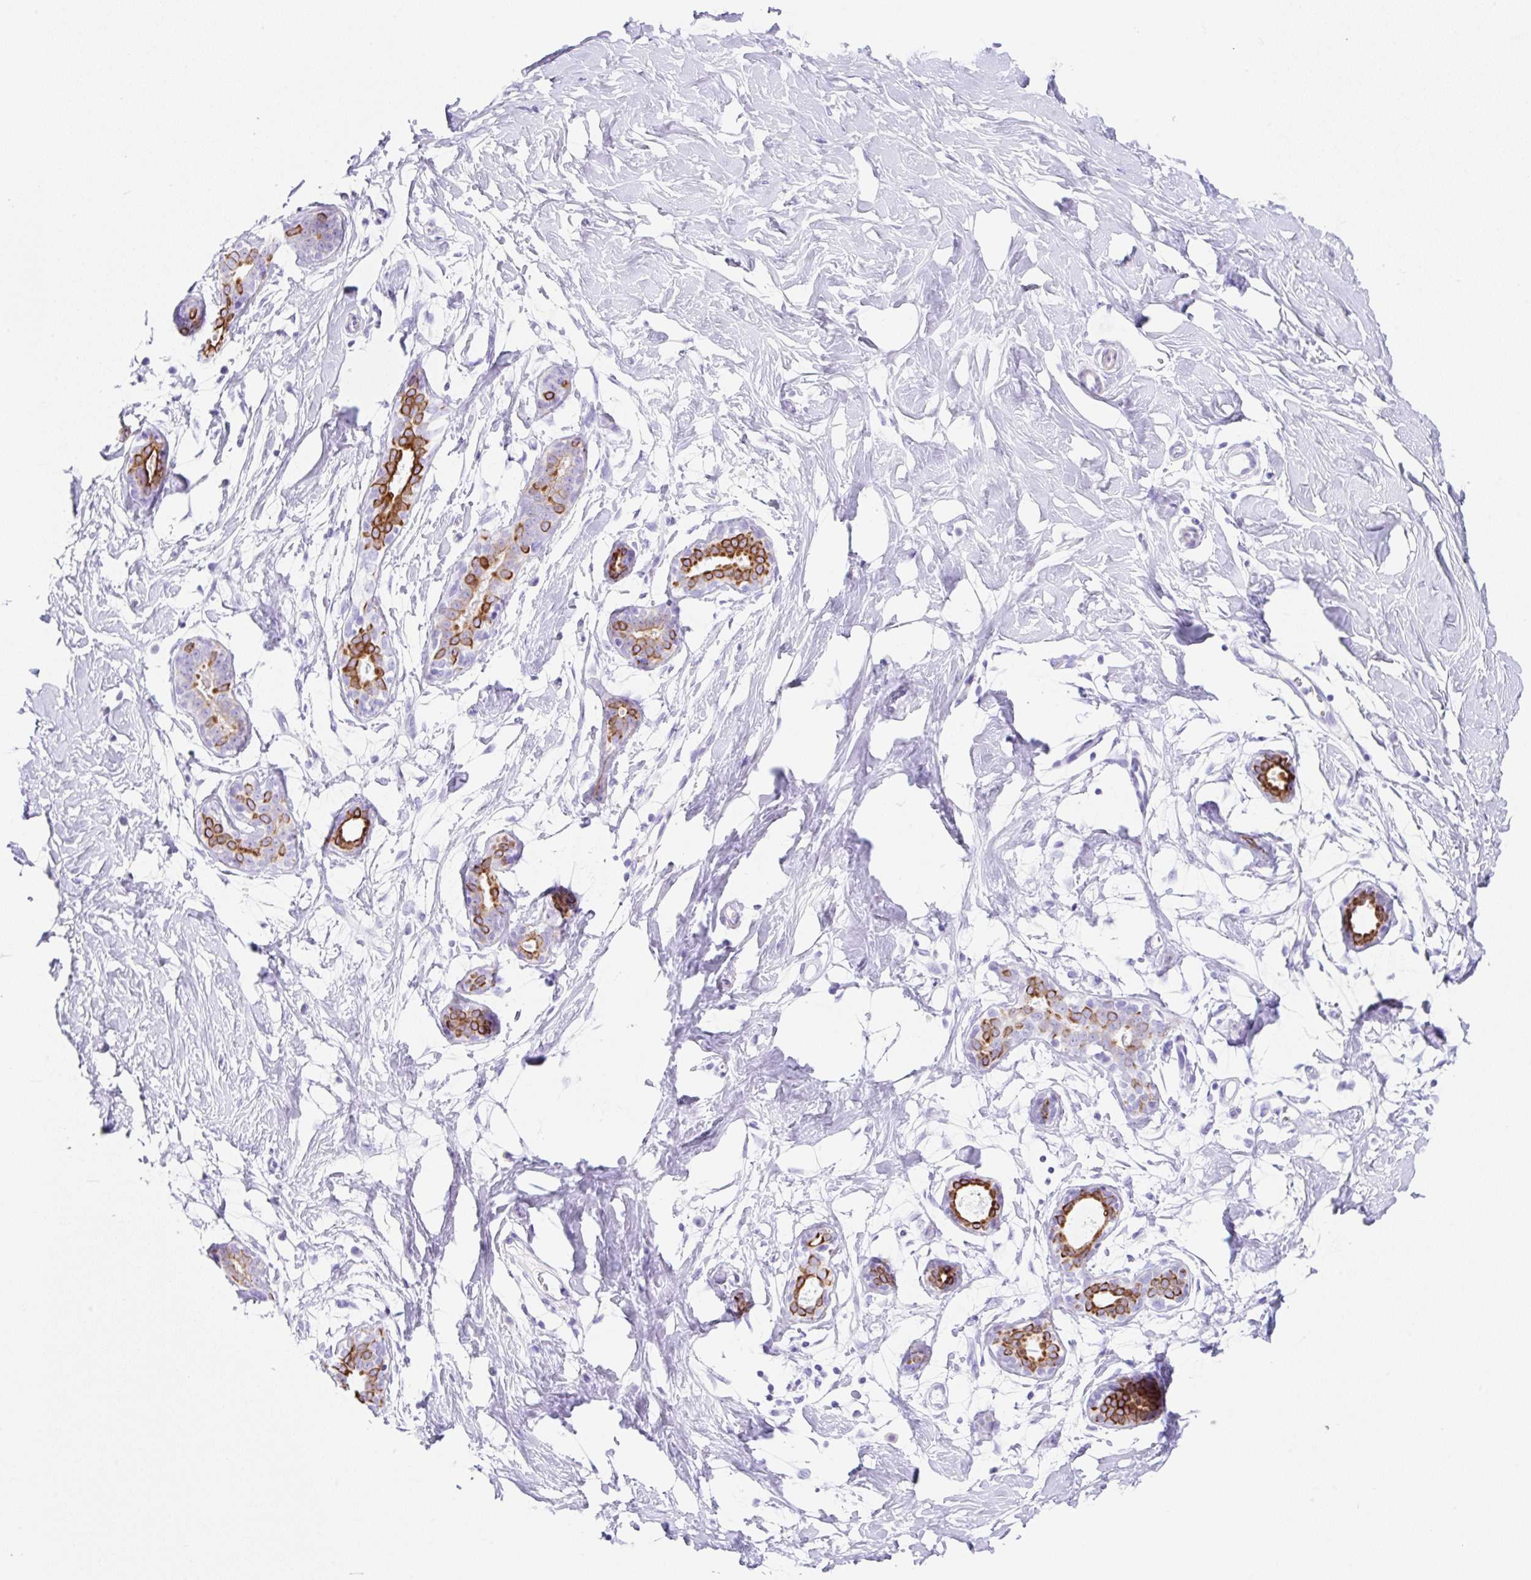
{"staining": {"intensity": "negative", "quantity": "none", "location": "none"}, "tissue": "breast", "cell_type": "Adipocytes", "image_type": "normal", "snomed": [{"axis": "morphology", "description": "Normal tissue, NOS"}, {"axis": "topography", "description": "Breast"}], "caption": "Protein analysis of benign breast exhibits no significant positivity in adipocytes. (DAB (3,3'-diaminobenzidine) immunohistochemistry (IHC) visualized using brightfield microscopy, high magnification).", "gene": "CLDND2", "patient": {"sex": "female", "age": 27}}